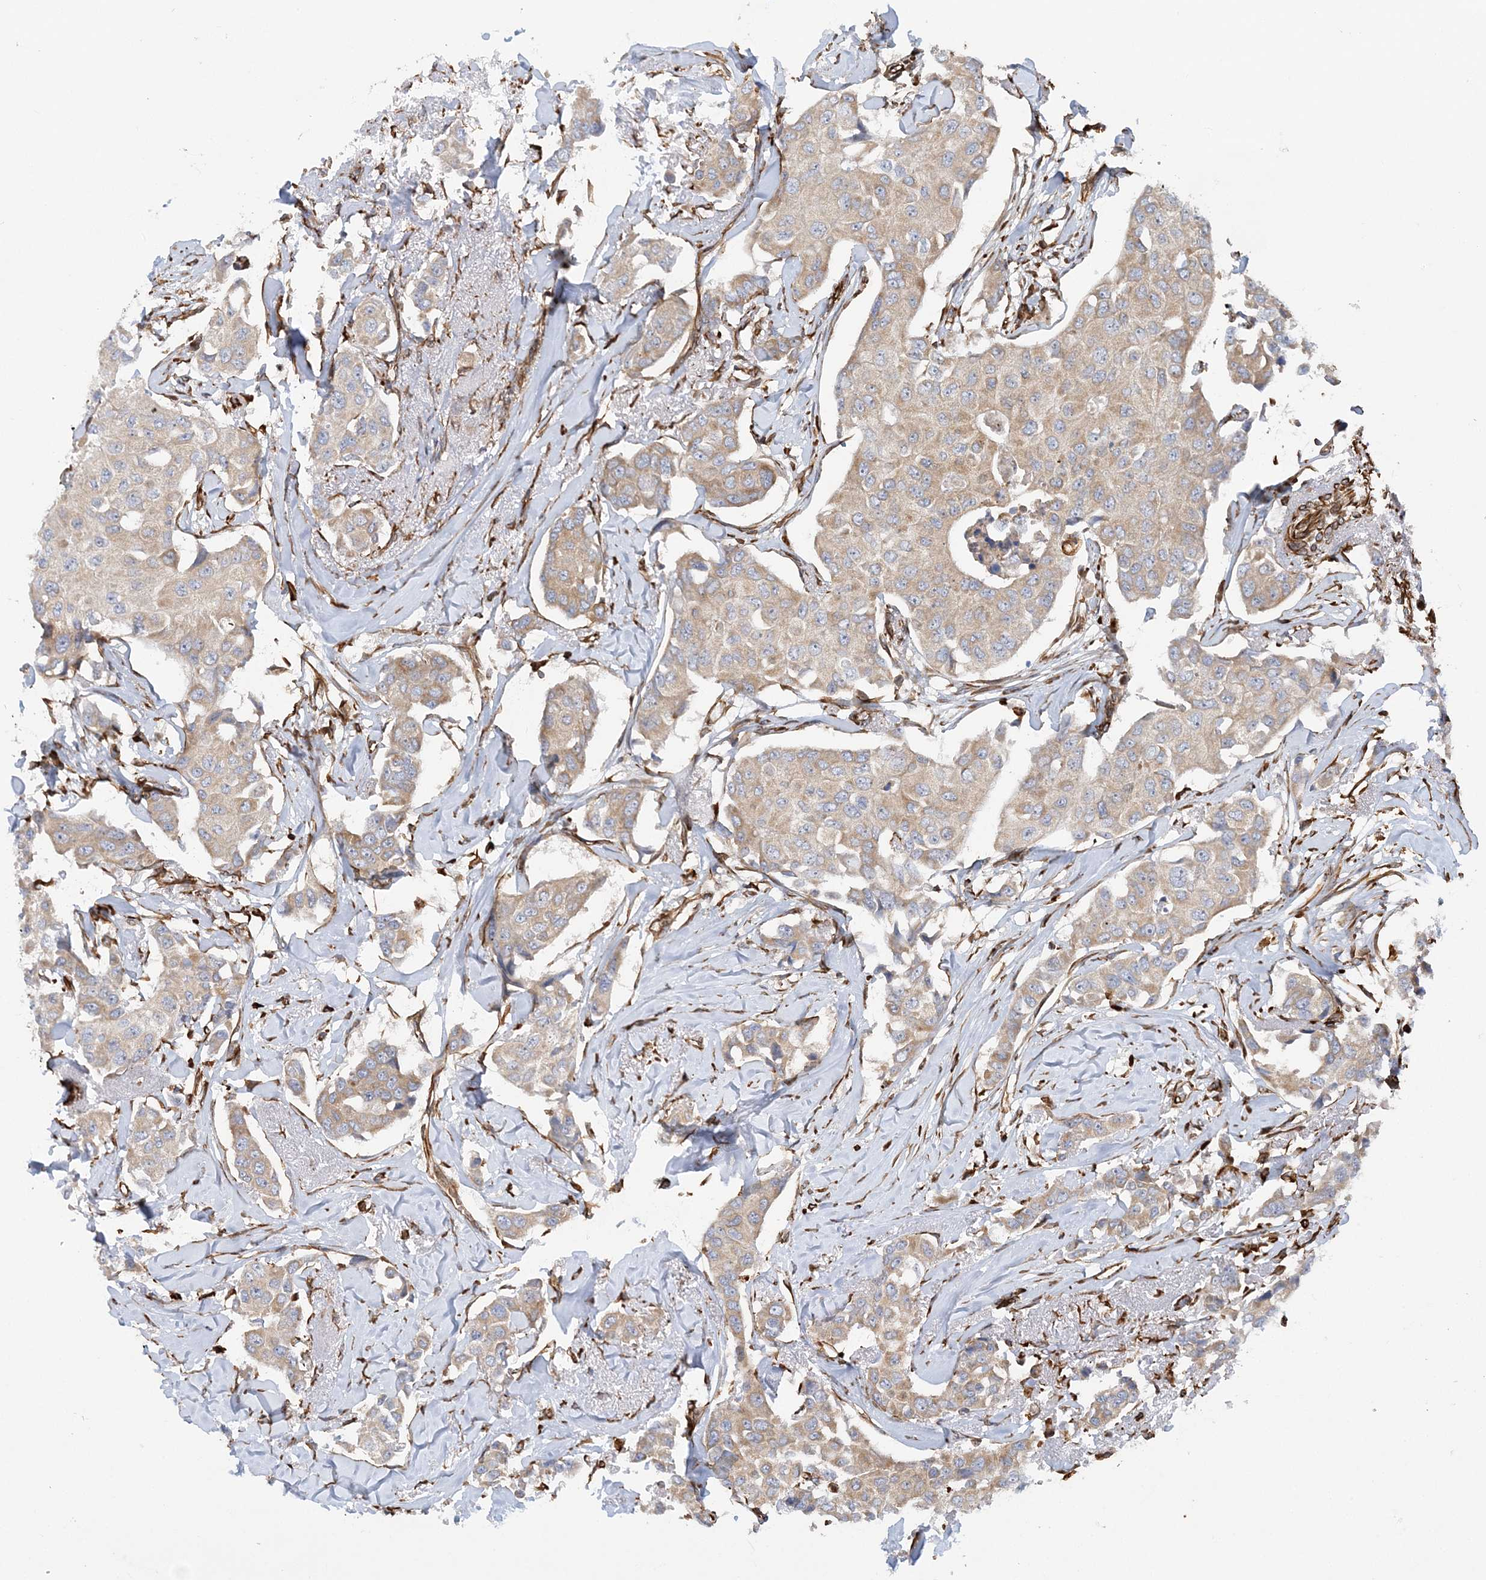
{"staining": {"intensity": "weak", "quantity": ">75%", "location": "cytoplasmic/membranous"}, "tissue": "breast cancer", "cell_type": "Tumor cells", "image_type": "cancer", "snomed": [{"axis": "morphology", "description": "Duct carcinoma"}, {"axis": "topography", "description": "Breast"}], "caption": "Weak cytoplasmic/membranous staining for a protein is present in approximately >75% of tumor cells of breast cancer (invasive ductal carcinoma) using IHC.", "gene": "FAM114A2", "patient": {"sex": "female", "age": 80}}